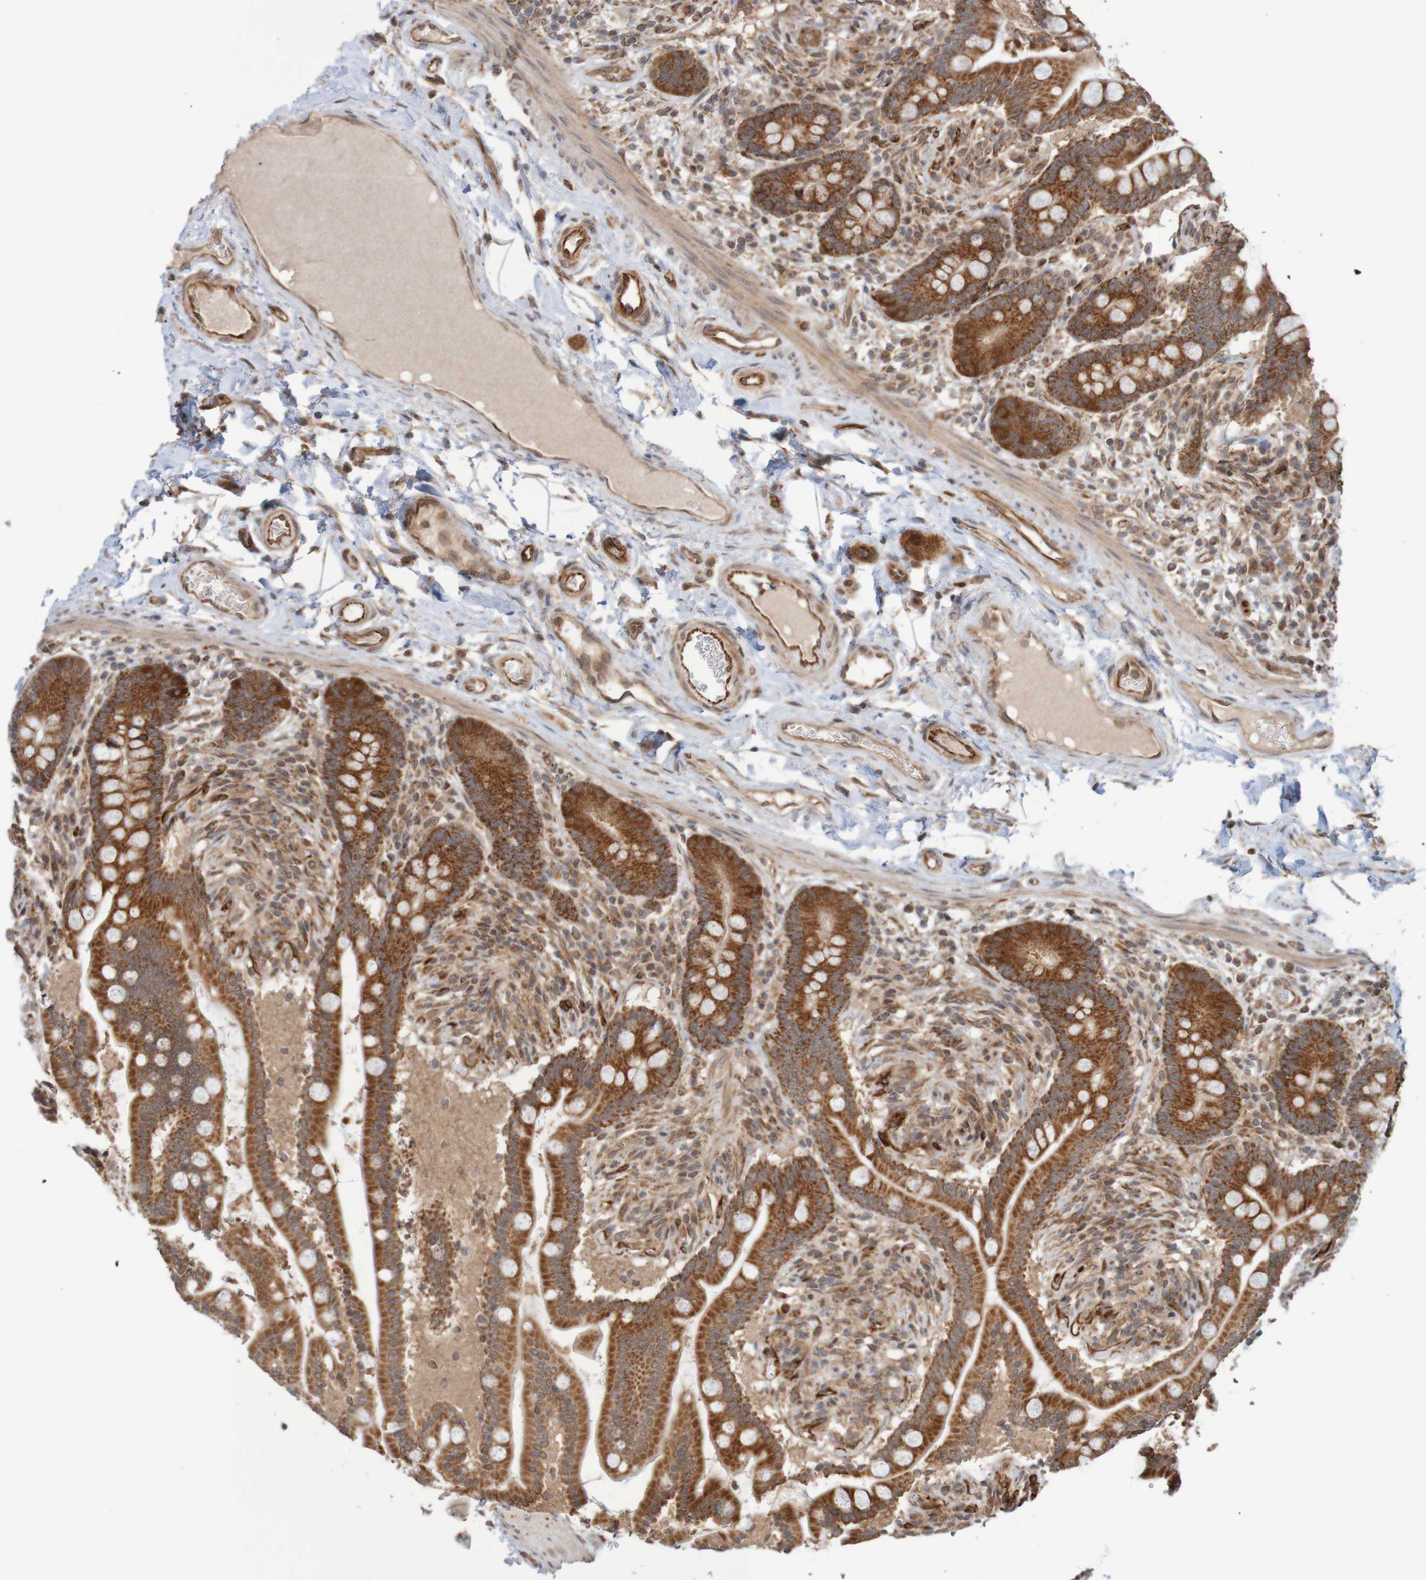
{"staining": {"intensity": "moderate", "quantity": ">75%", "location": "cytoplasmic/membranous,nuclear"}, "tissue": "colon", "cell_type": "Endothelial cells", "image_type": "normal", "snomed": [{"axis": "morphology", "description": "Normal tissue, NOS"}, {"axis": "topography", "description": "Colon"}], "caption": "High-power microscopy captured an immunohistochemistry (IHC) histopathology image of unremarkable colon, revealing moderate cytoplasmic/membranous,nuclear positivity in approximately >75% of endothelial cells. (Brightfield microscopy of DAB IHC at high magnification).", "gene": "MRPL52", "patient": {"sex": "male", "age": 73}}